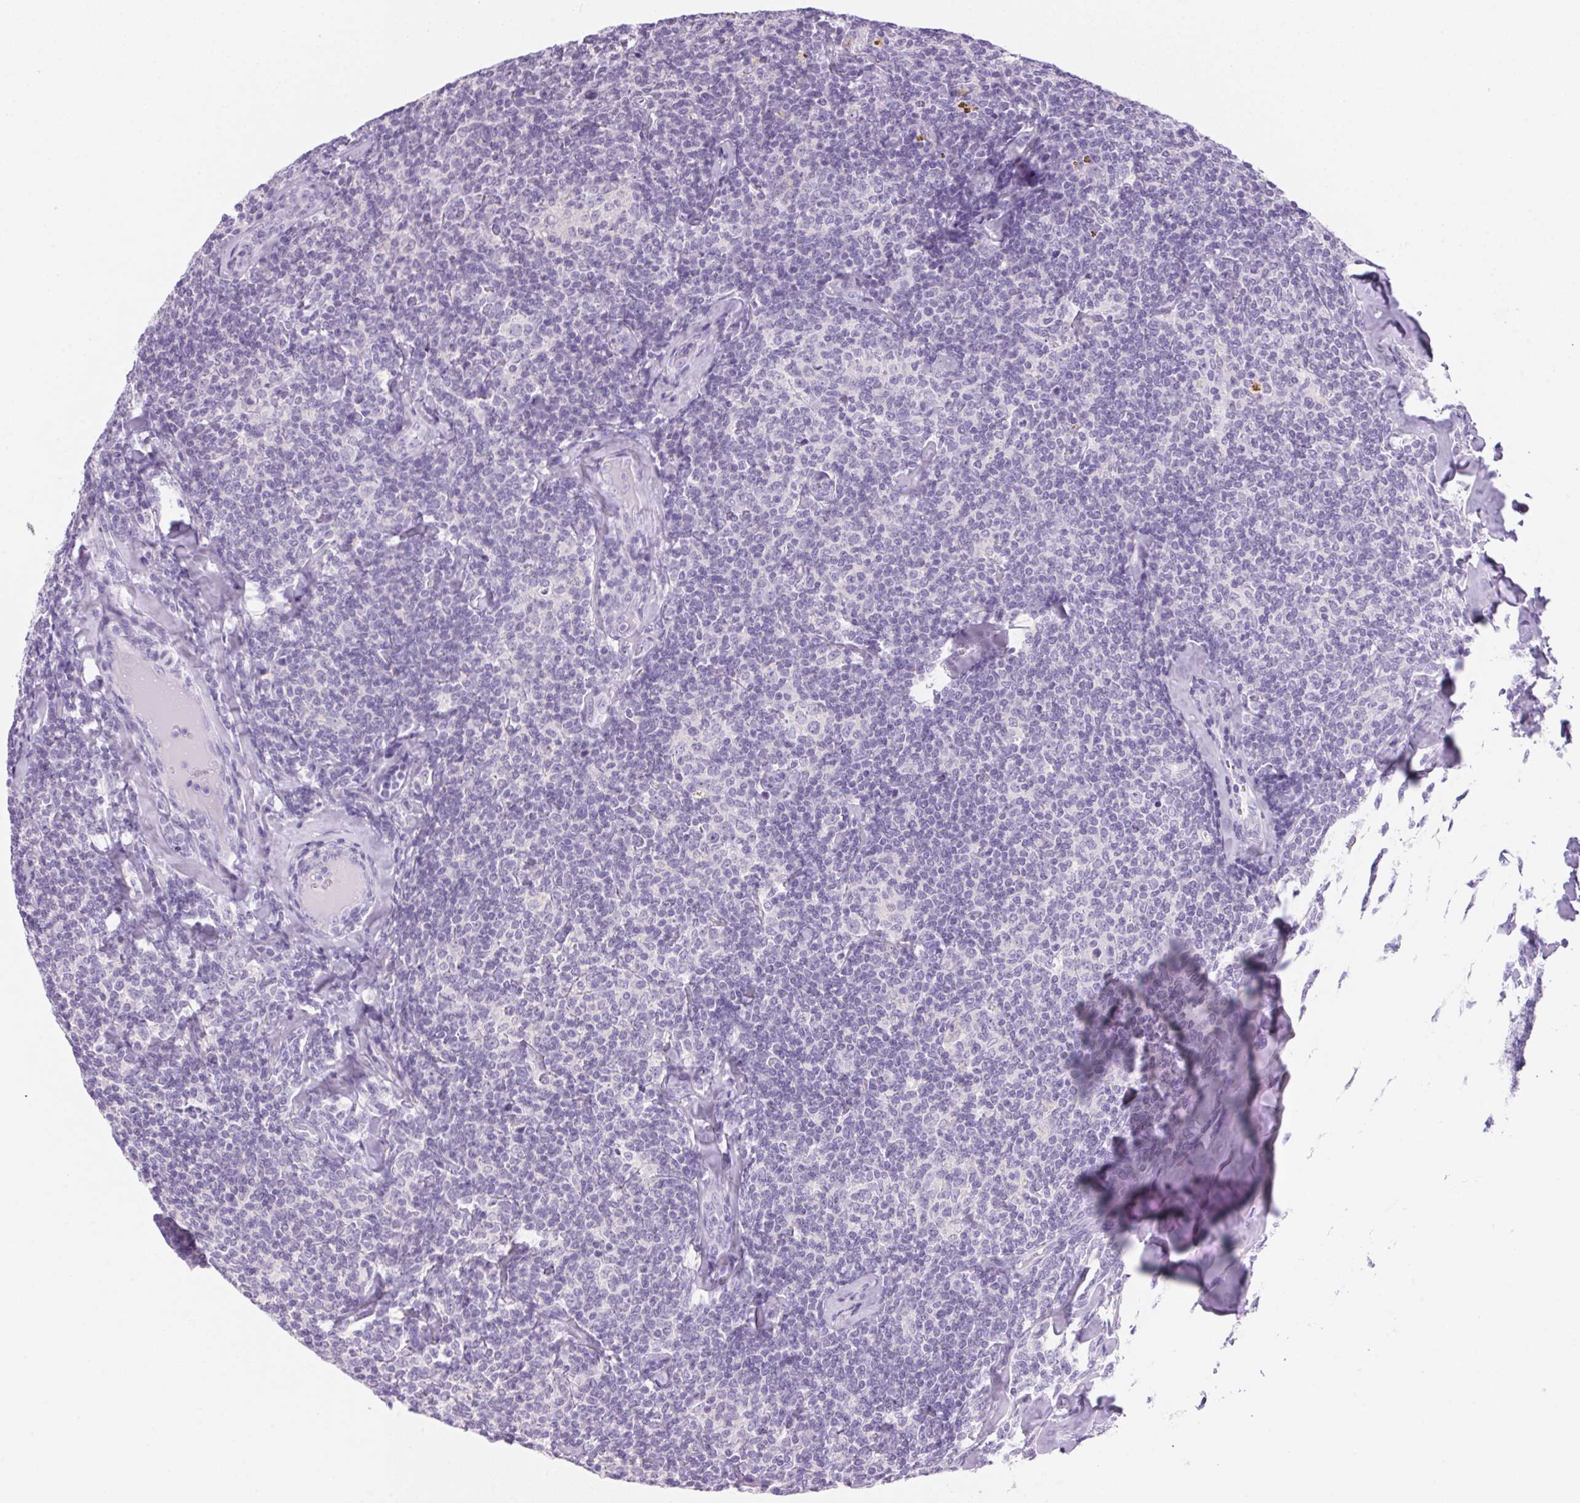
{"staining": {"intensity": "negative", "quantity": "none", "location": "none"}, "tissue": "lymphoma", "cell_type": "Tumor cells", "image_type": "cancer", "snomed": [{"axis": "morphology", "description": "Malignant lymphoma, non-Hodgkin's type, Low grade"}, {"axis": "topography", "description": "Lymph node"}], "caption": "IHC of human low-grade malignant lymphoma, non-Hodgkin's type displays no positivity in tumor cells. (DAB IHC with hematoxylin counter stain).", "gene": "DHCR24", "patient": {"sex": "female", "age": 56}}